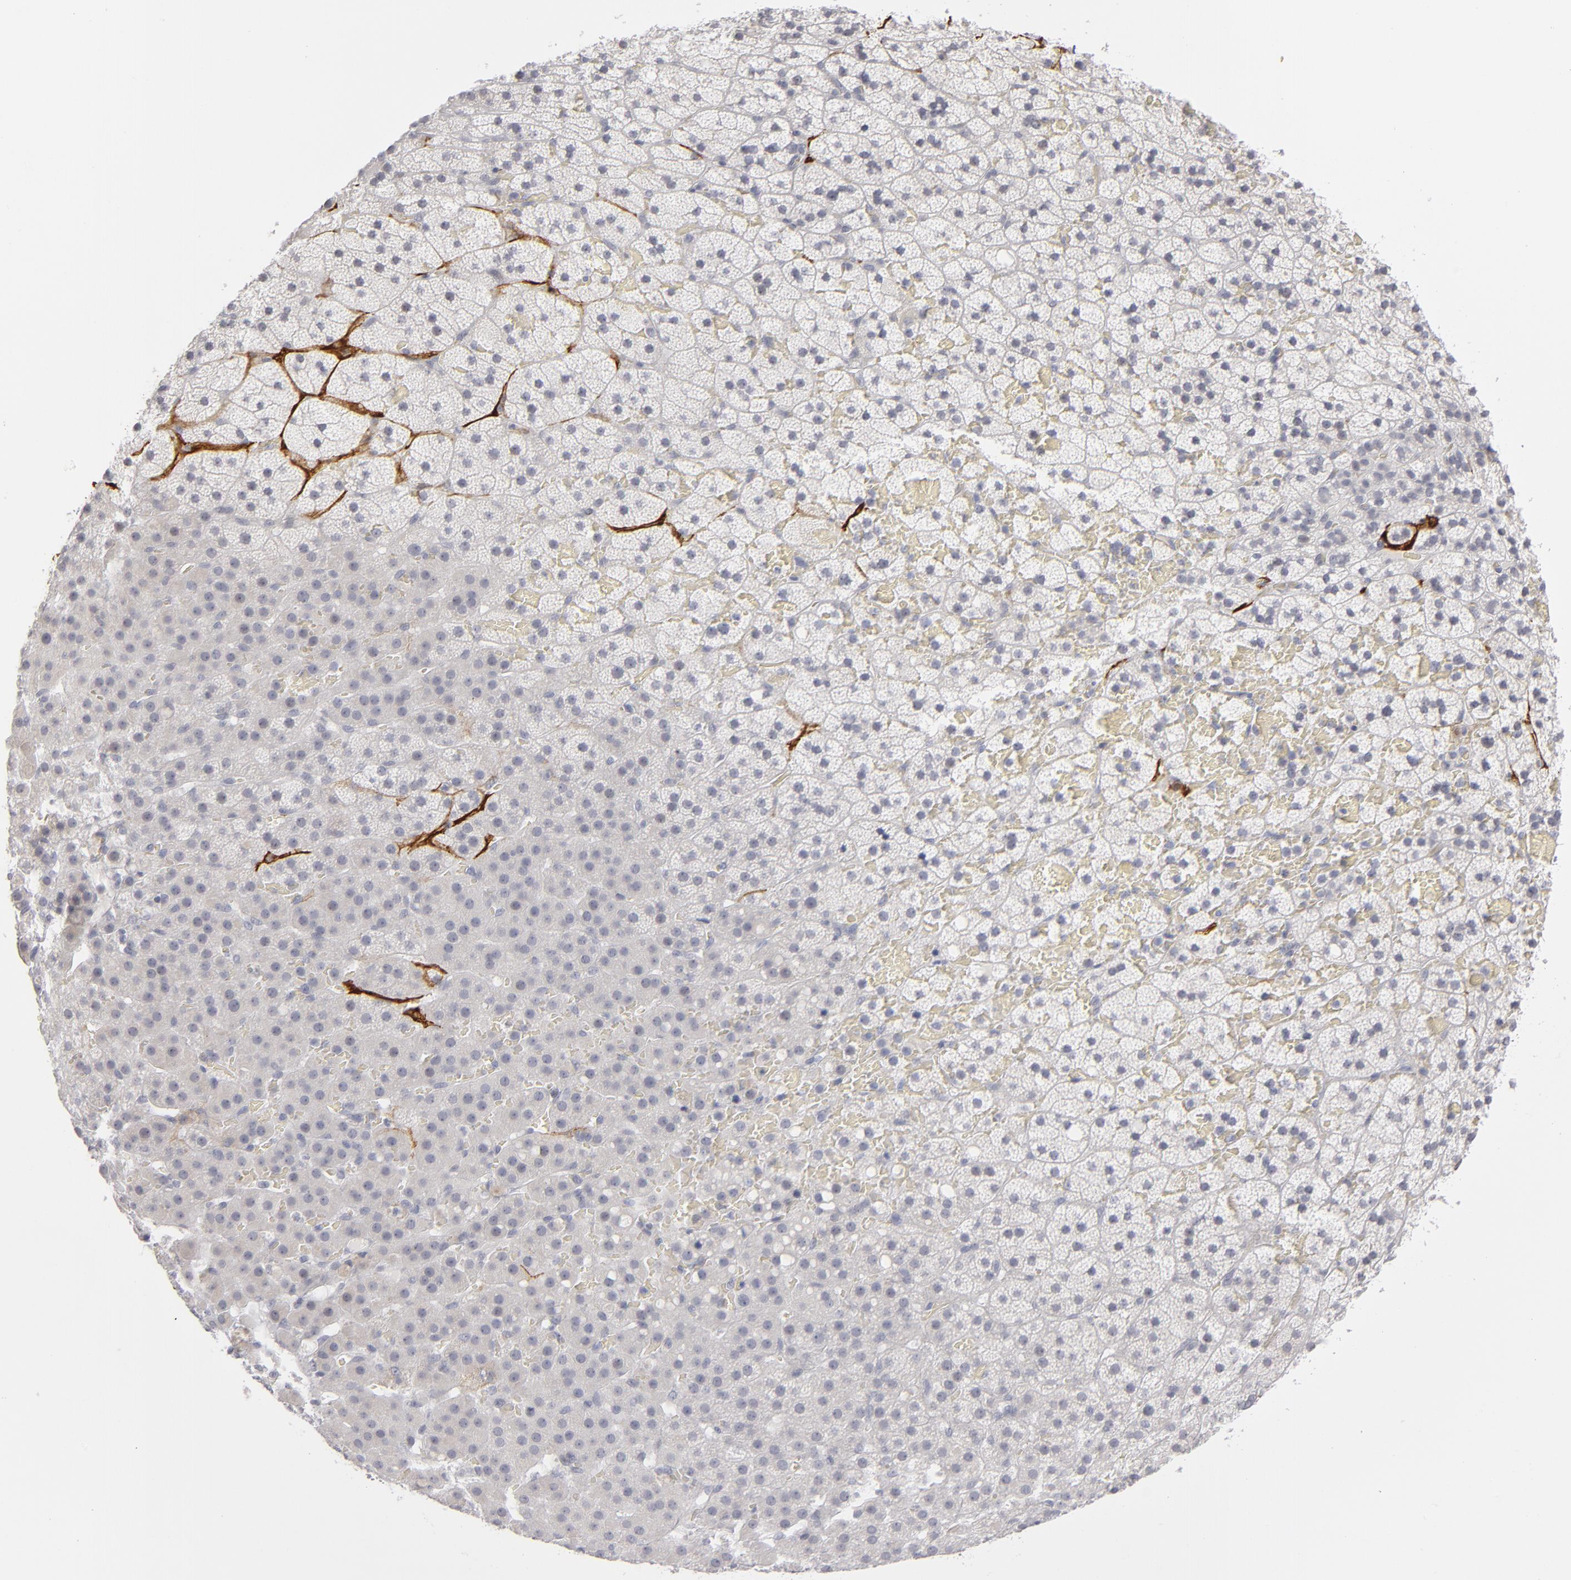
{"staining": {"intensity": "negative", "quantity": "none", "location": "none"}, "tissue": "adrenal gland", "cell_type": "Glandular cells", "image_type": "normal", "snomed": [{"axis": "morphology", "description": "Normal tissue, NOS"}, {"axis": "topography", "description": "Adrenal gland"}], "caption": "Benign adrenal gland was stained to show a protein in brown. There is no significant expression in glandular cells.", "gene": "KIAA1210", "patient": {"sex": "male", "age": 35}}